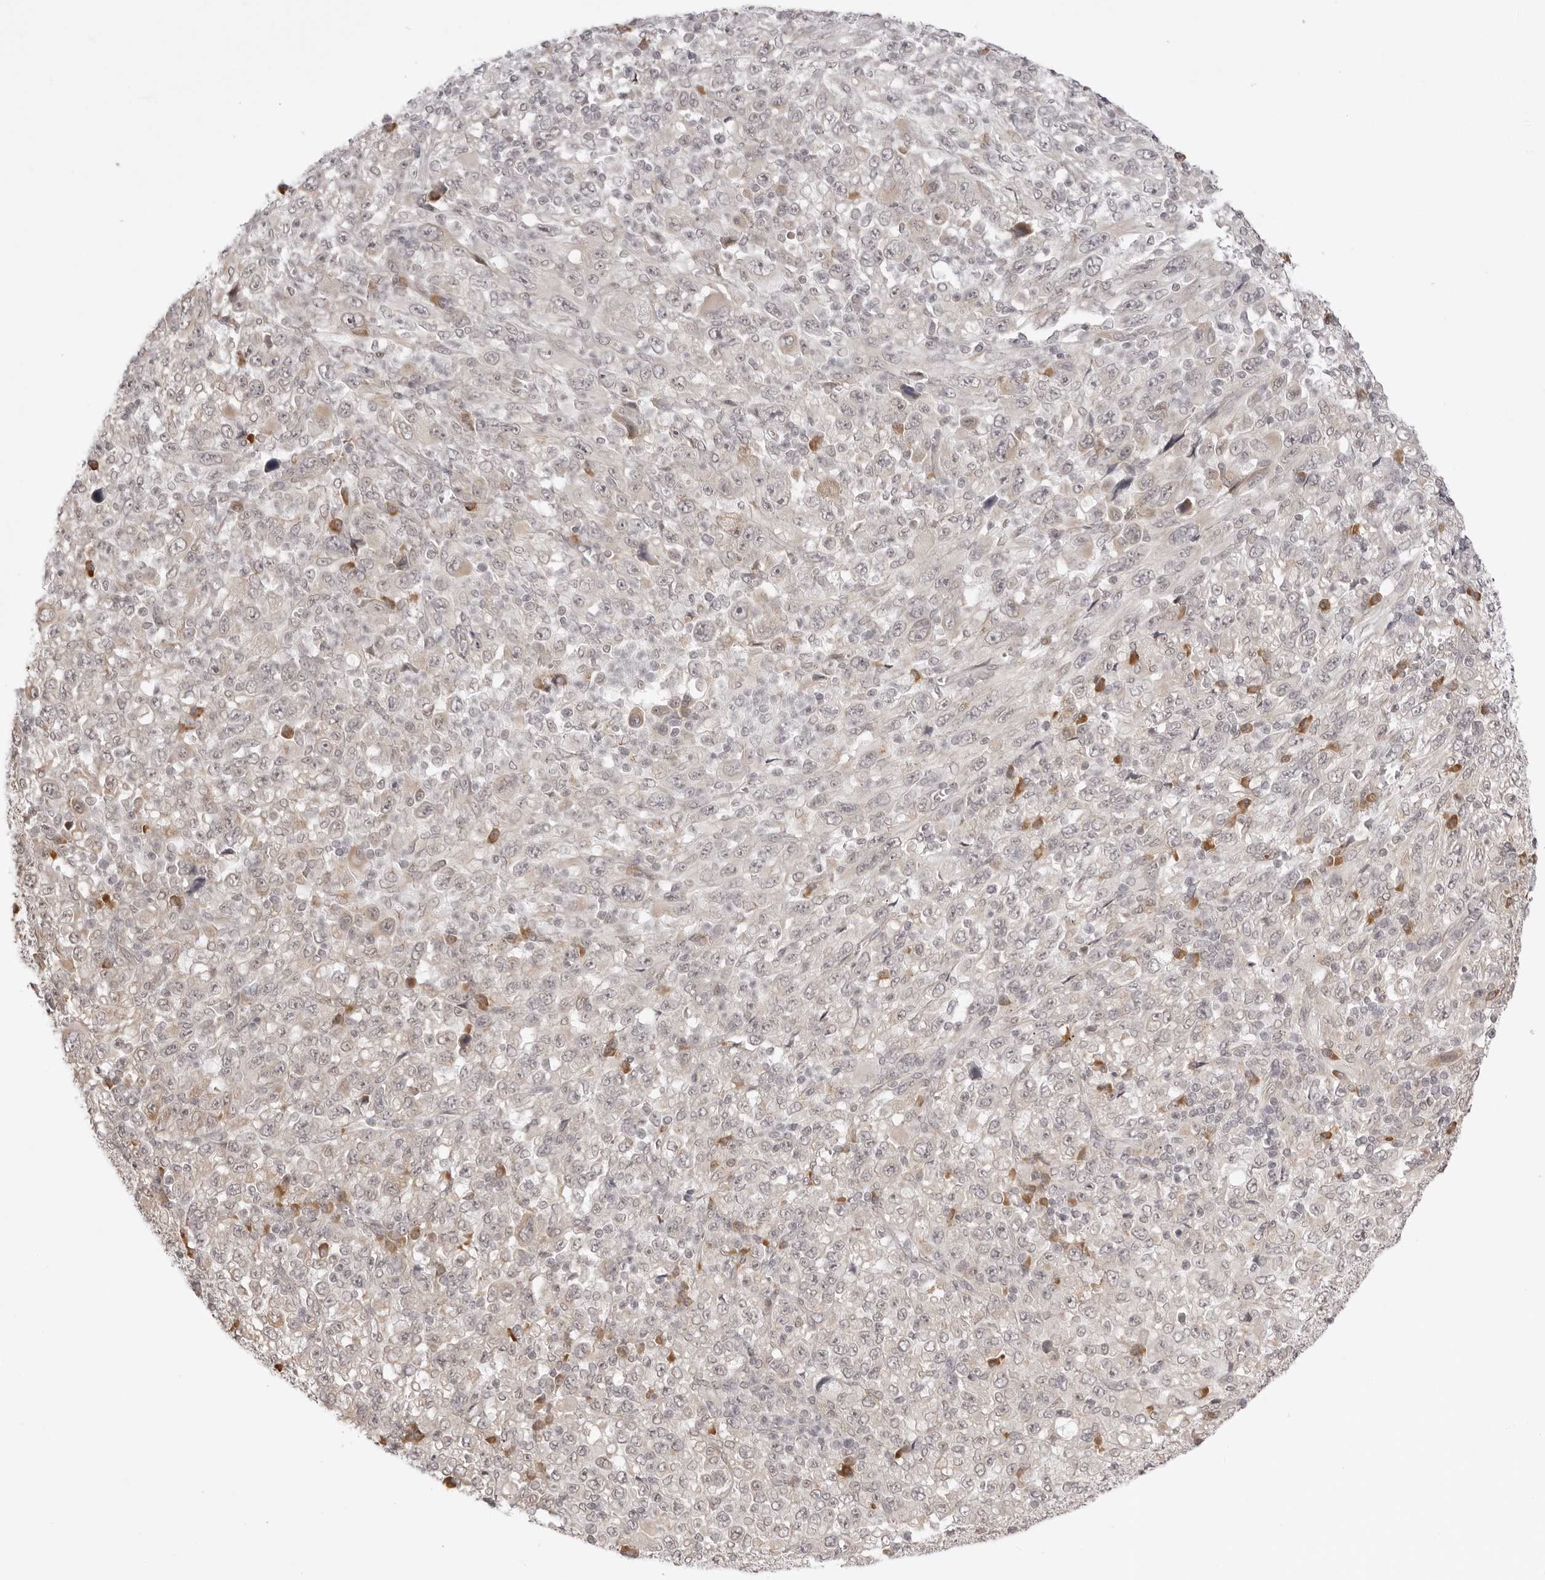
{"staining": {"intensity": "negative", "quantity": "none", "location": "none"}, "tissue": "melanoma", "cell_type": "Tumor cells", "image_type": "cancer", "snomed": [{"axis": "morphology", "description": "Malignant melanoma, Metastatic site"}, {"axis": "topography", "description": "Skin"}], "caption": "Image shows no significant protein staining in tumor cells of malignant melanoma (metastatic site).", "gene": "ZC3H11A", "patient": {"sex": "female", "age": 56}}